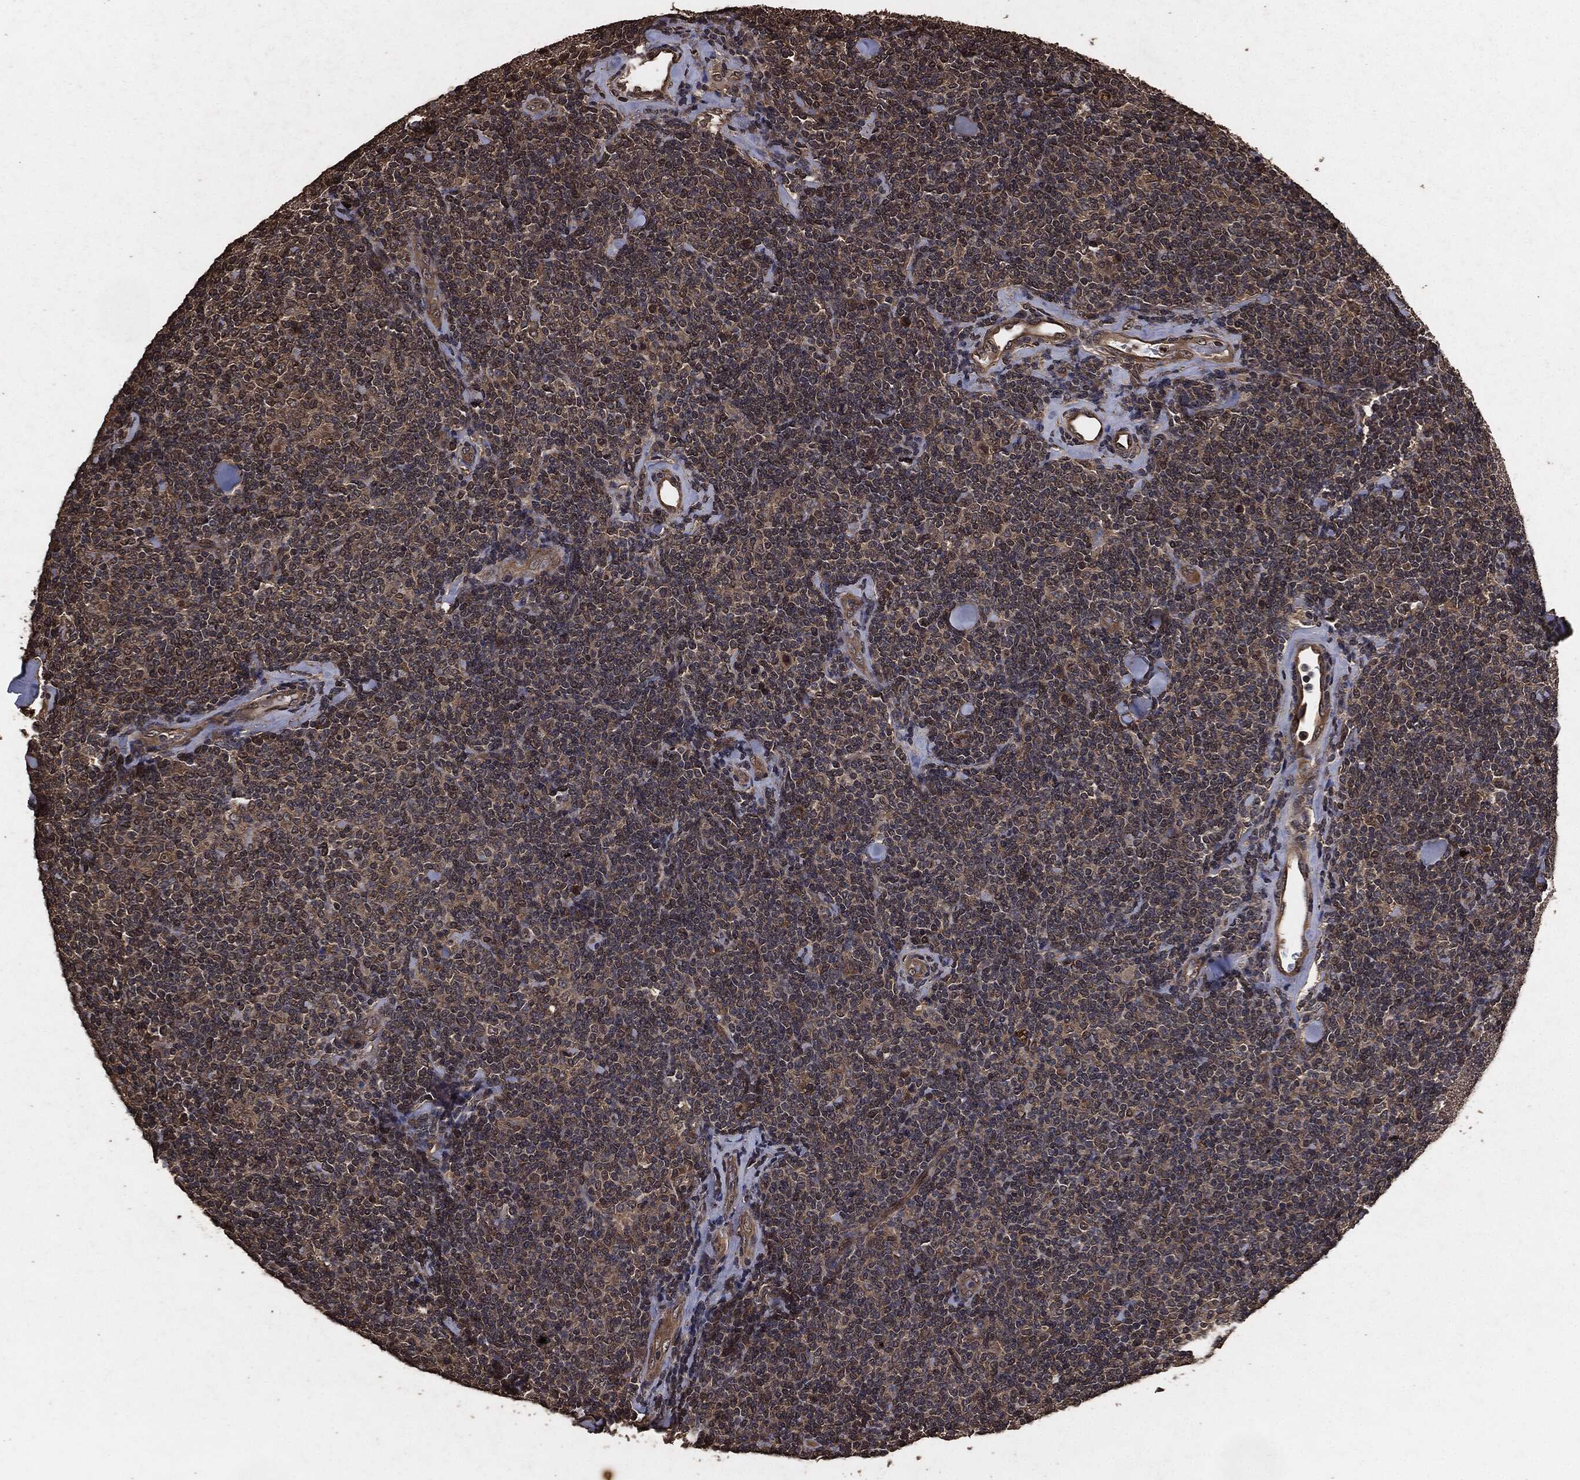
{"staining": {"intensity": "weak", "quantity": "25%-75%", "location": "cytoplasmic/membranous"}, "tissue": "lymphoma", "cell_type": "Tumor cells", "image_type": "cancer", "snomed": [{"axis": "morphology", "description": "Malignant lymphoma, non-Hodgkin's type, Low grade"}, {"axis": "topography", "description": "Lymph node"}], "caption": "A brown stain shows weak cytoplasmic/membranous staining of a protein in malignant lymphoma, non-Hodgkin's type (low-grade) tumor cells.", "gene": "AKT1S1", "patient": {"sex": "female", "age": 56}}